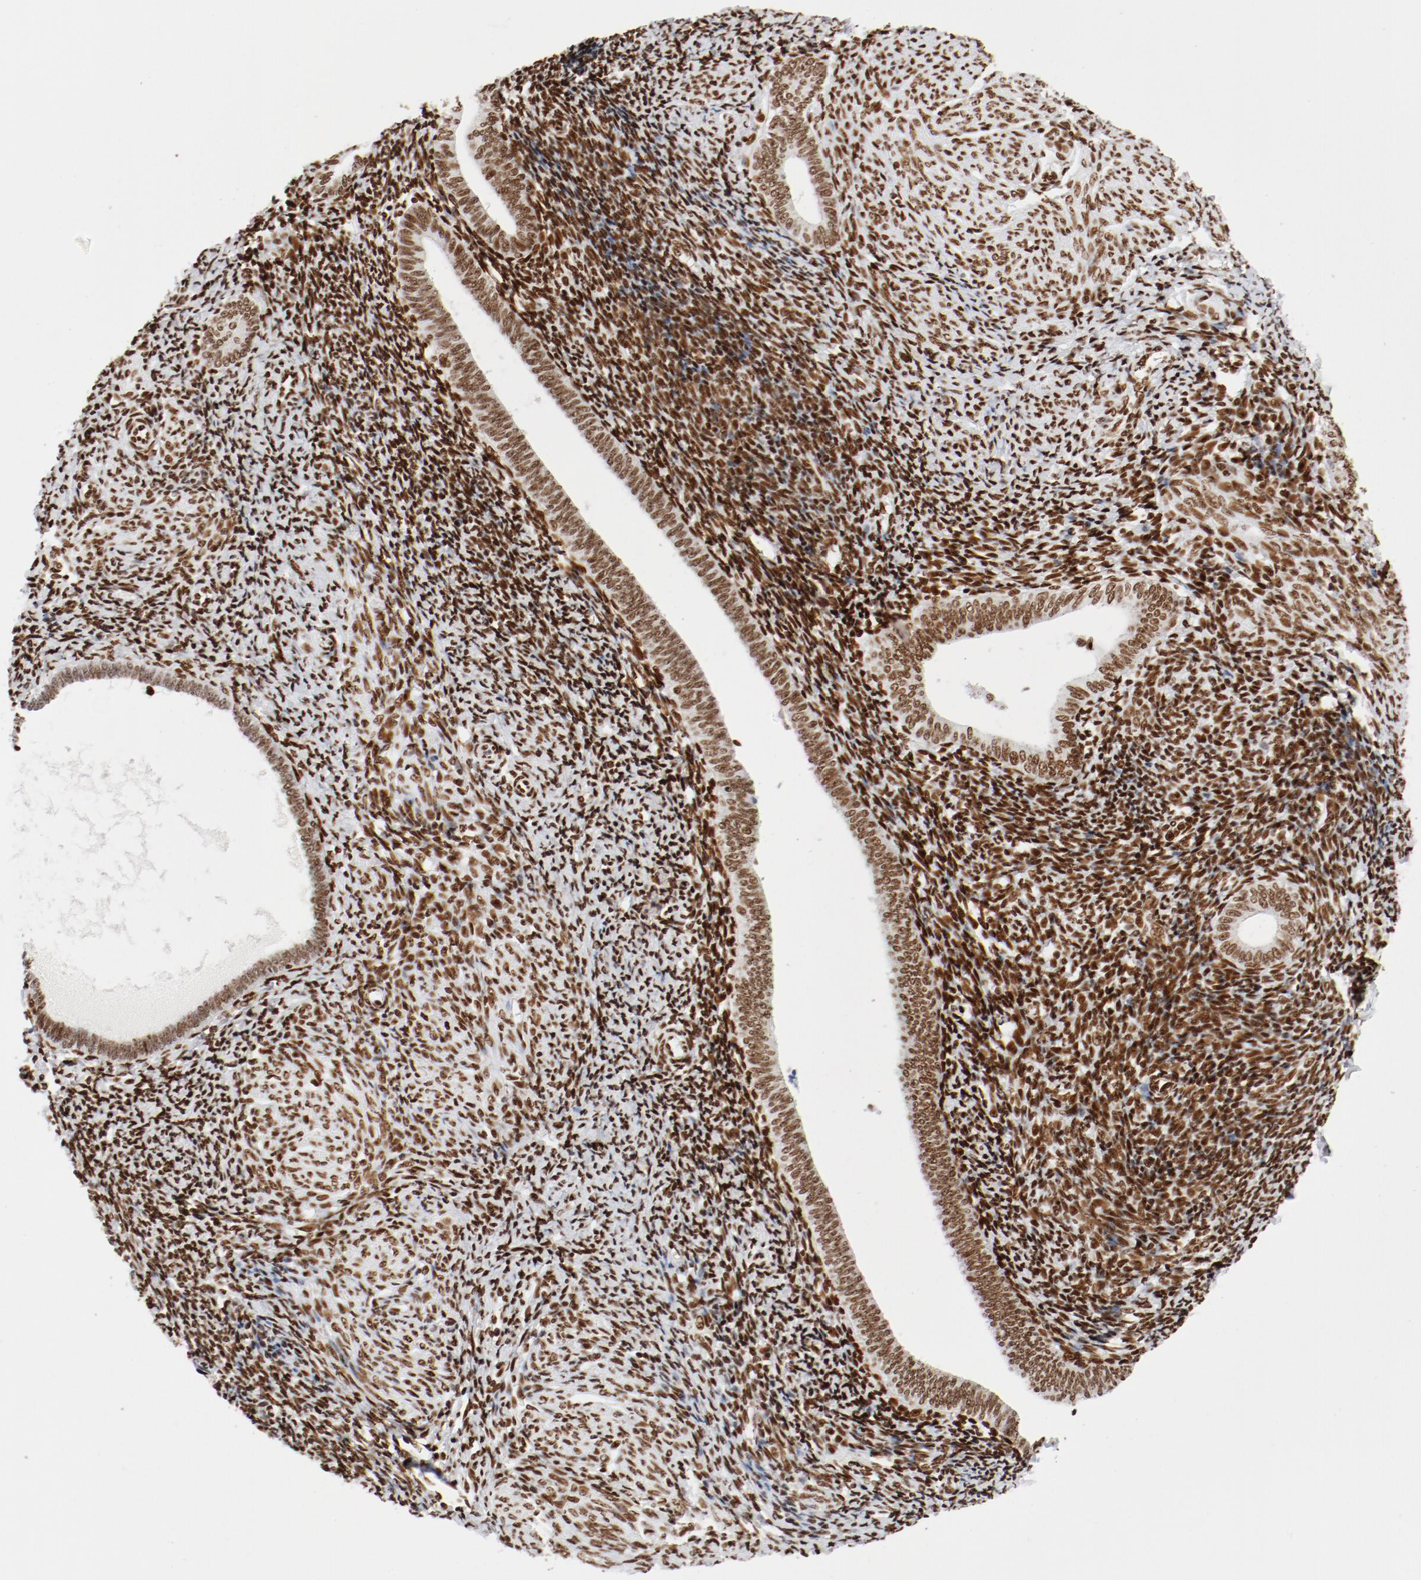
{"staining": {"intensity": "strong", "quantity": ">75%", "location": "nuclear"}, "tissue": "endometrium", "cell_type": "Cells in endometrial stroma", "image_type": "normal", "snomed": [{"axis": "morphology", "description": "Normal tissue, NOS"}, {"axis": "topography", "description": "Endometrium"}], "caption": "An image of endometrium stained for a protein demonstrates strong nuclear brown staining in cells in endometrial stroma. (Stains: DAB (3,3'-diaminobenzidine) in brown, nuclei in blue, Microscopy: brightfield microscopy at high magnification).", "gene": "CTBP1", "patient": {"sex": "female", "age": 57}}